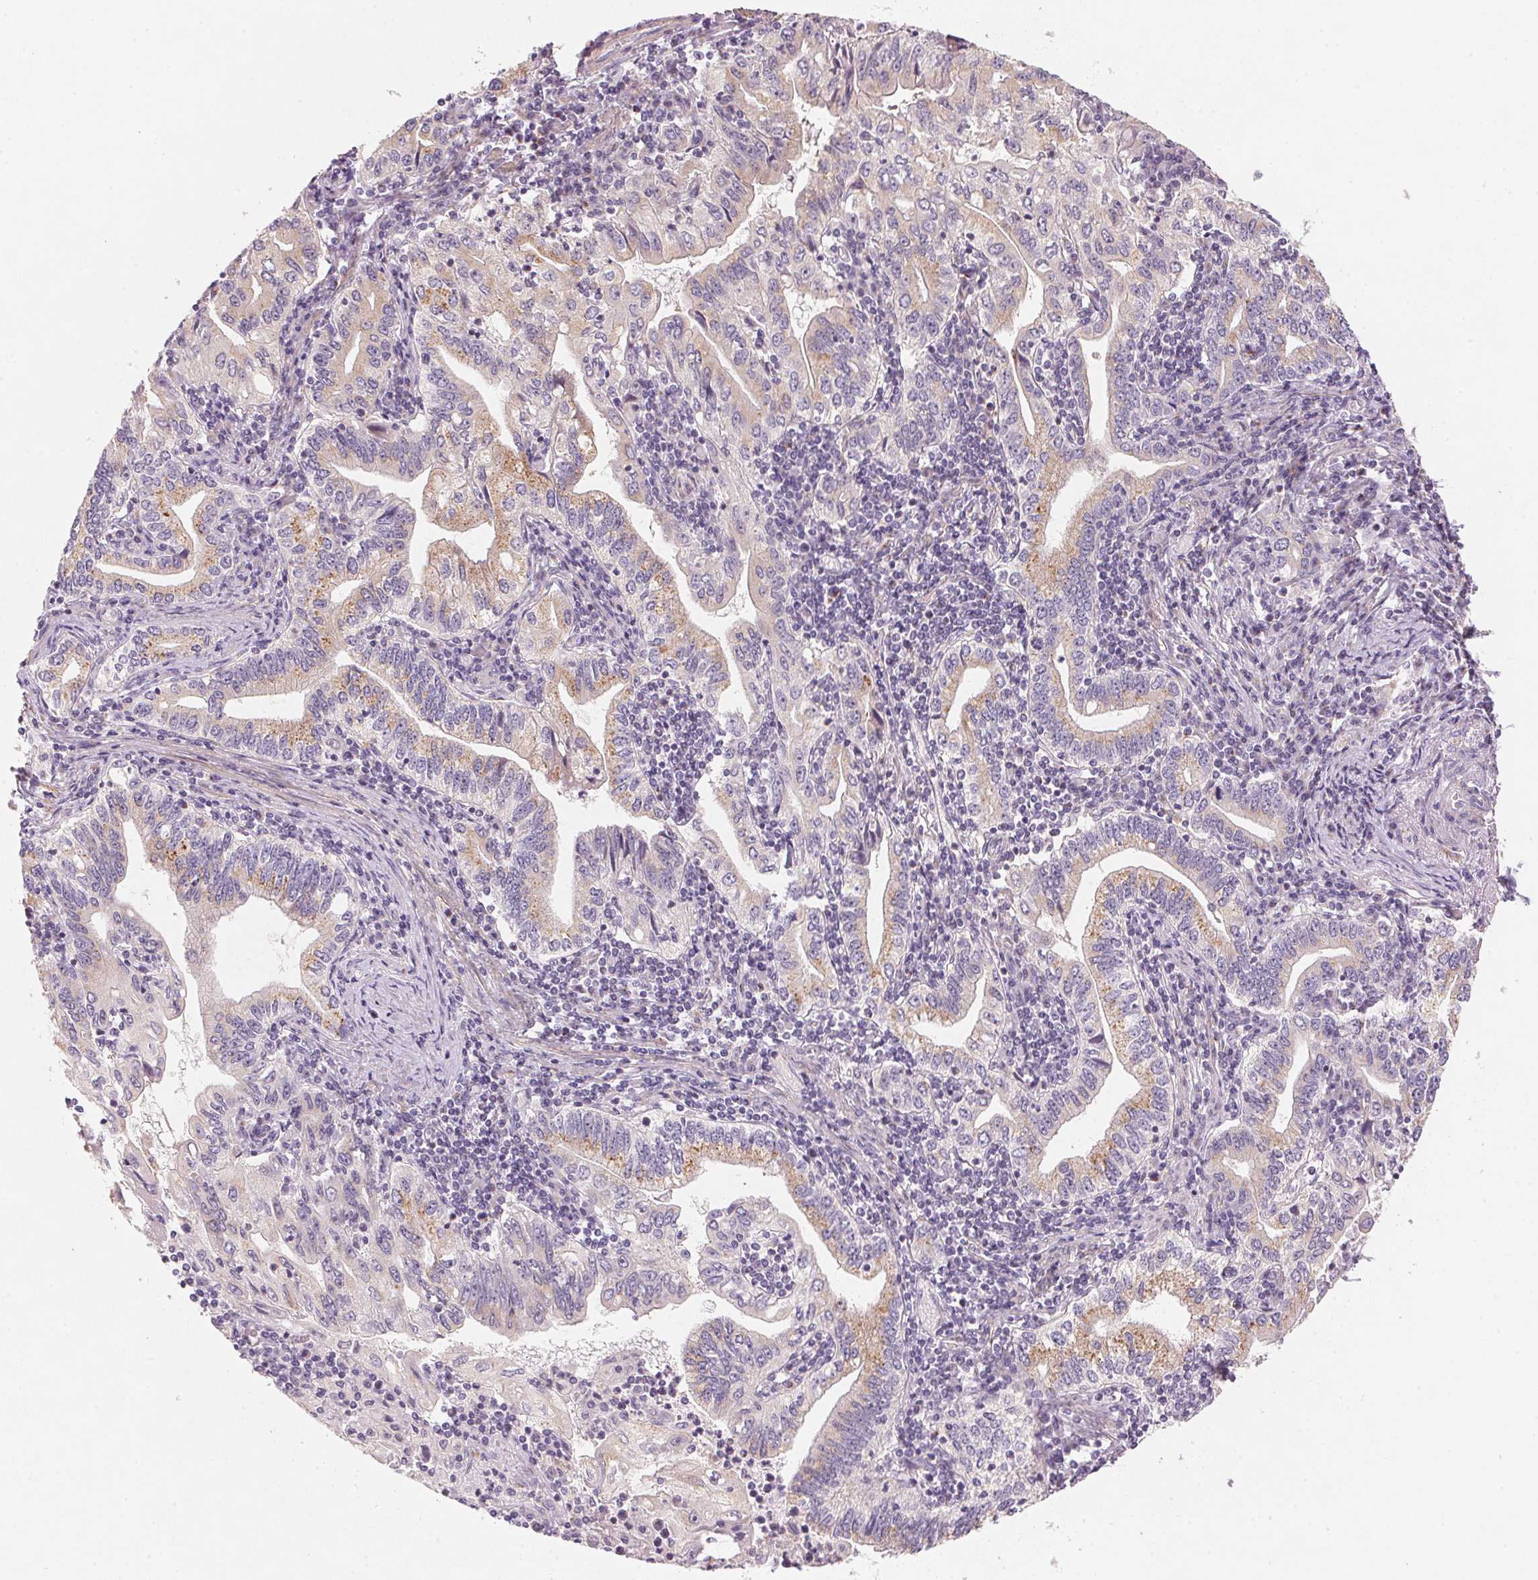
{"staining": {"intensity": "moderate", "quantity": ">75%", "location": "cytoplasmic/membranous"}, "tissue": "stomach cancer", "cell_type": "Tumor cells", "image_type": "cancer", "snomed": [{"axis": "morphology", "description": "Adenocarcinoma, NOS"}, {"axis": "topography", "description": "Stomach, lower"}], "caption": "High-power microscopy captured an immunohistochemistry (IHC) micrograph of adenocarcinoma (stomach), revealing moderate cytoplasmic/membranous staining in about >75% of tumor cells.", "gene": "DRAM2", "patient": {"sex": "female", "age": 72}}